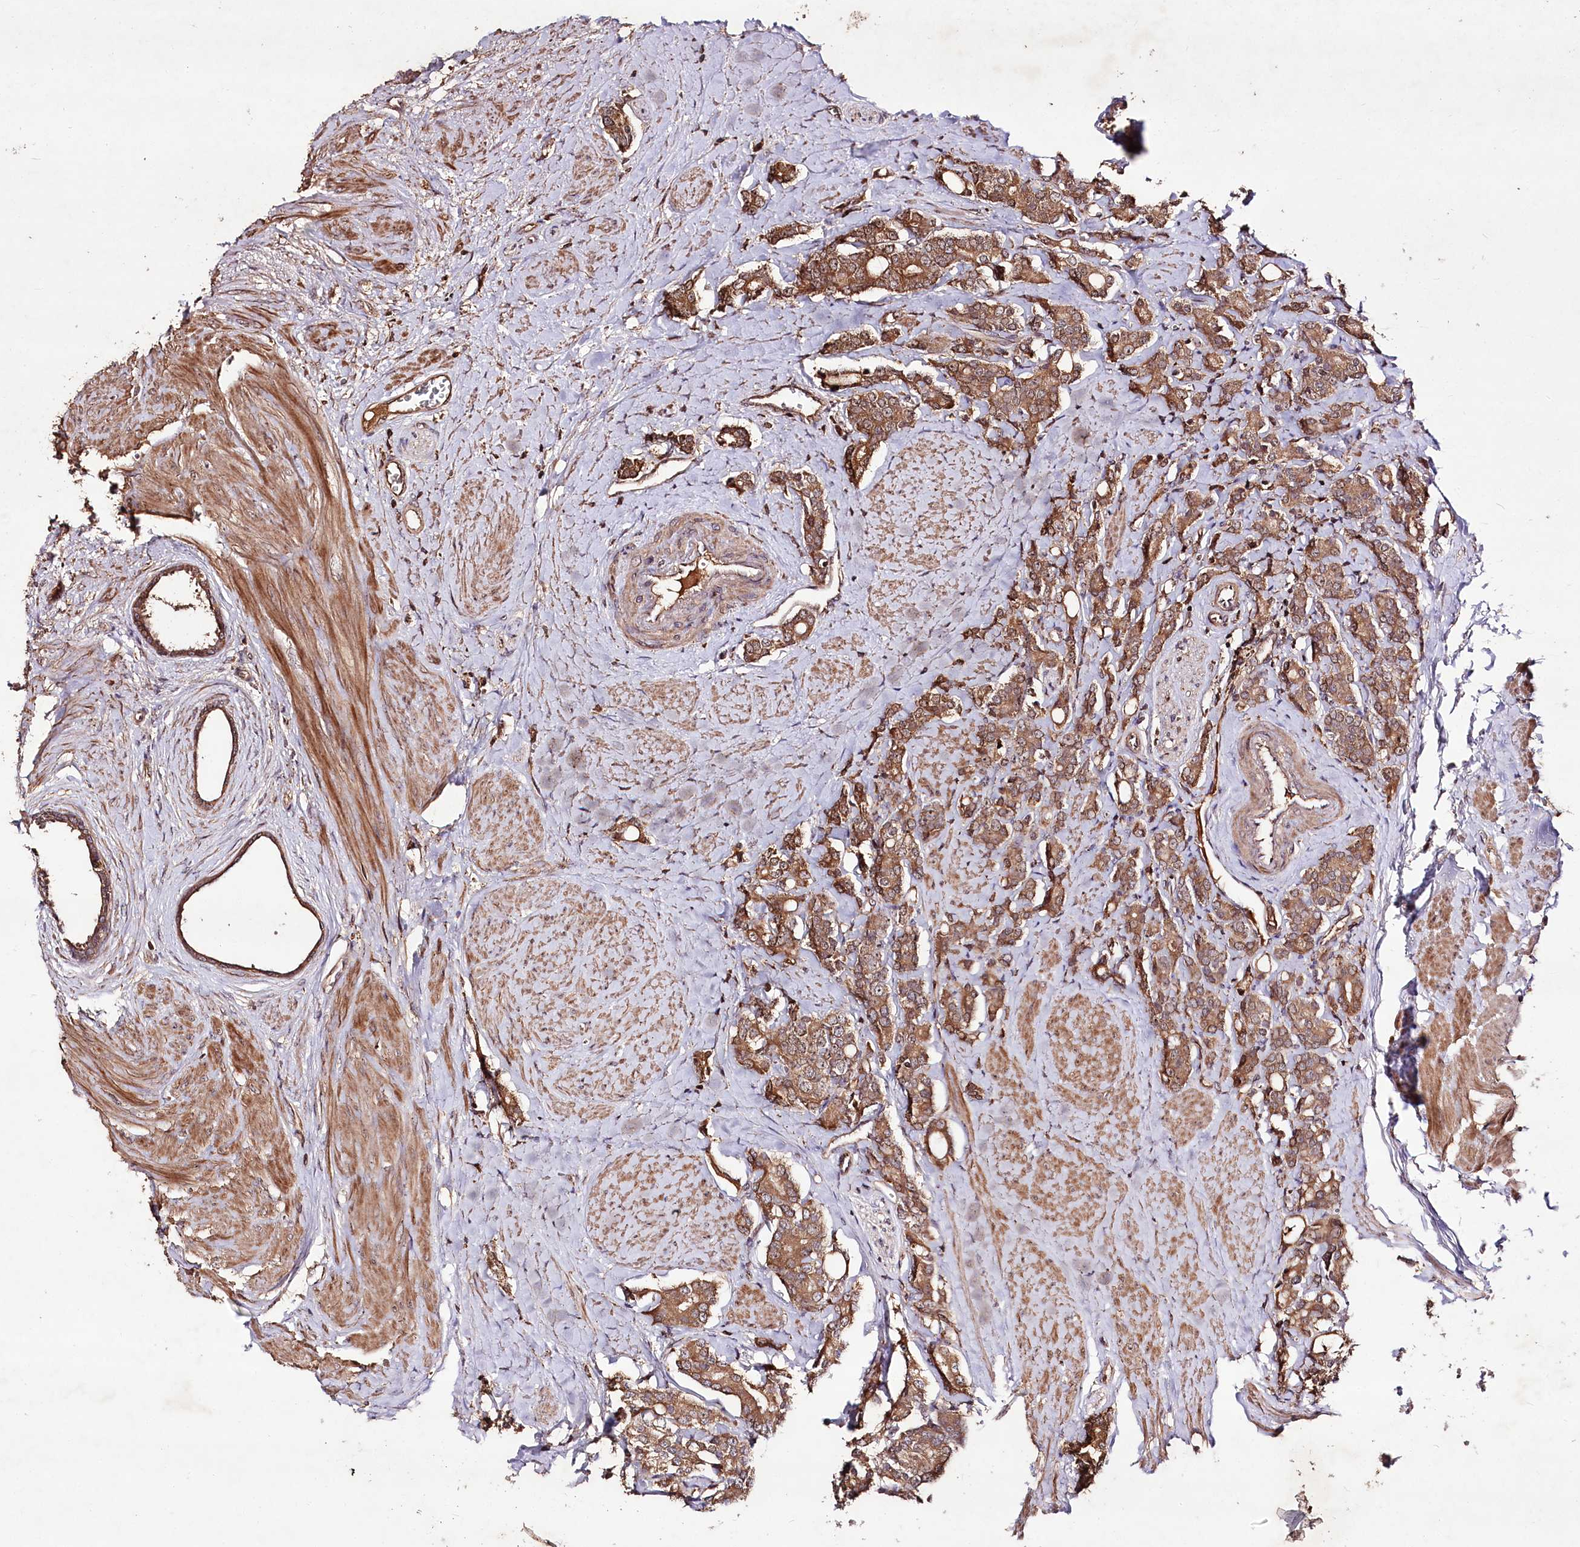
{"staining": {"intensity": "moderate", "quantity": ">75%", "location": "cytoplasmic/membranous"}, "tissue": "prostate cancer", "cell_type": "Tumor cells", "image_type": "cancer", "snomed": [{"axis": "morphology", "description": "Adenocarcinoma, High grade"}, {"axis": "topography", "description": "Prostate"}], "caption": "This is a micrograph of immunohistochemistry (IHC) staining of prostate cancer (adenocarcinoma (high-grade)), which shows moderate positivity in the cytoplasmic/membranous of tumor cells.", "gene": "FAM53B", "patient": {"sex": "male", "age": 62}}